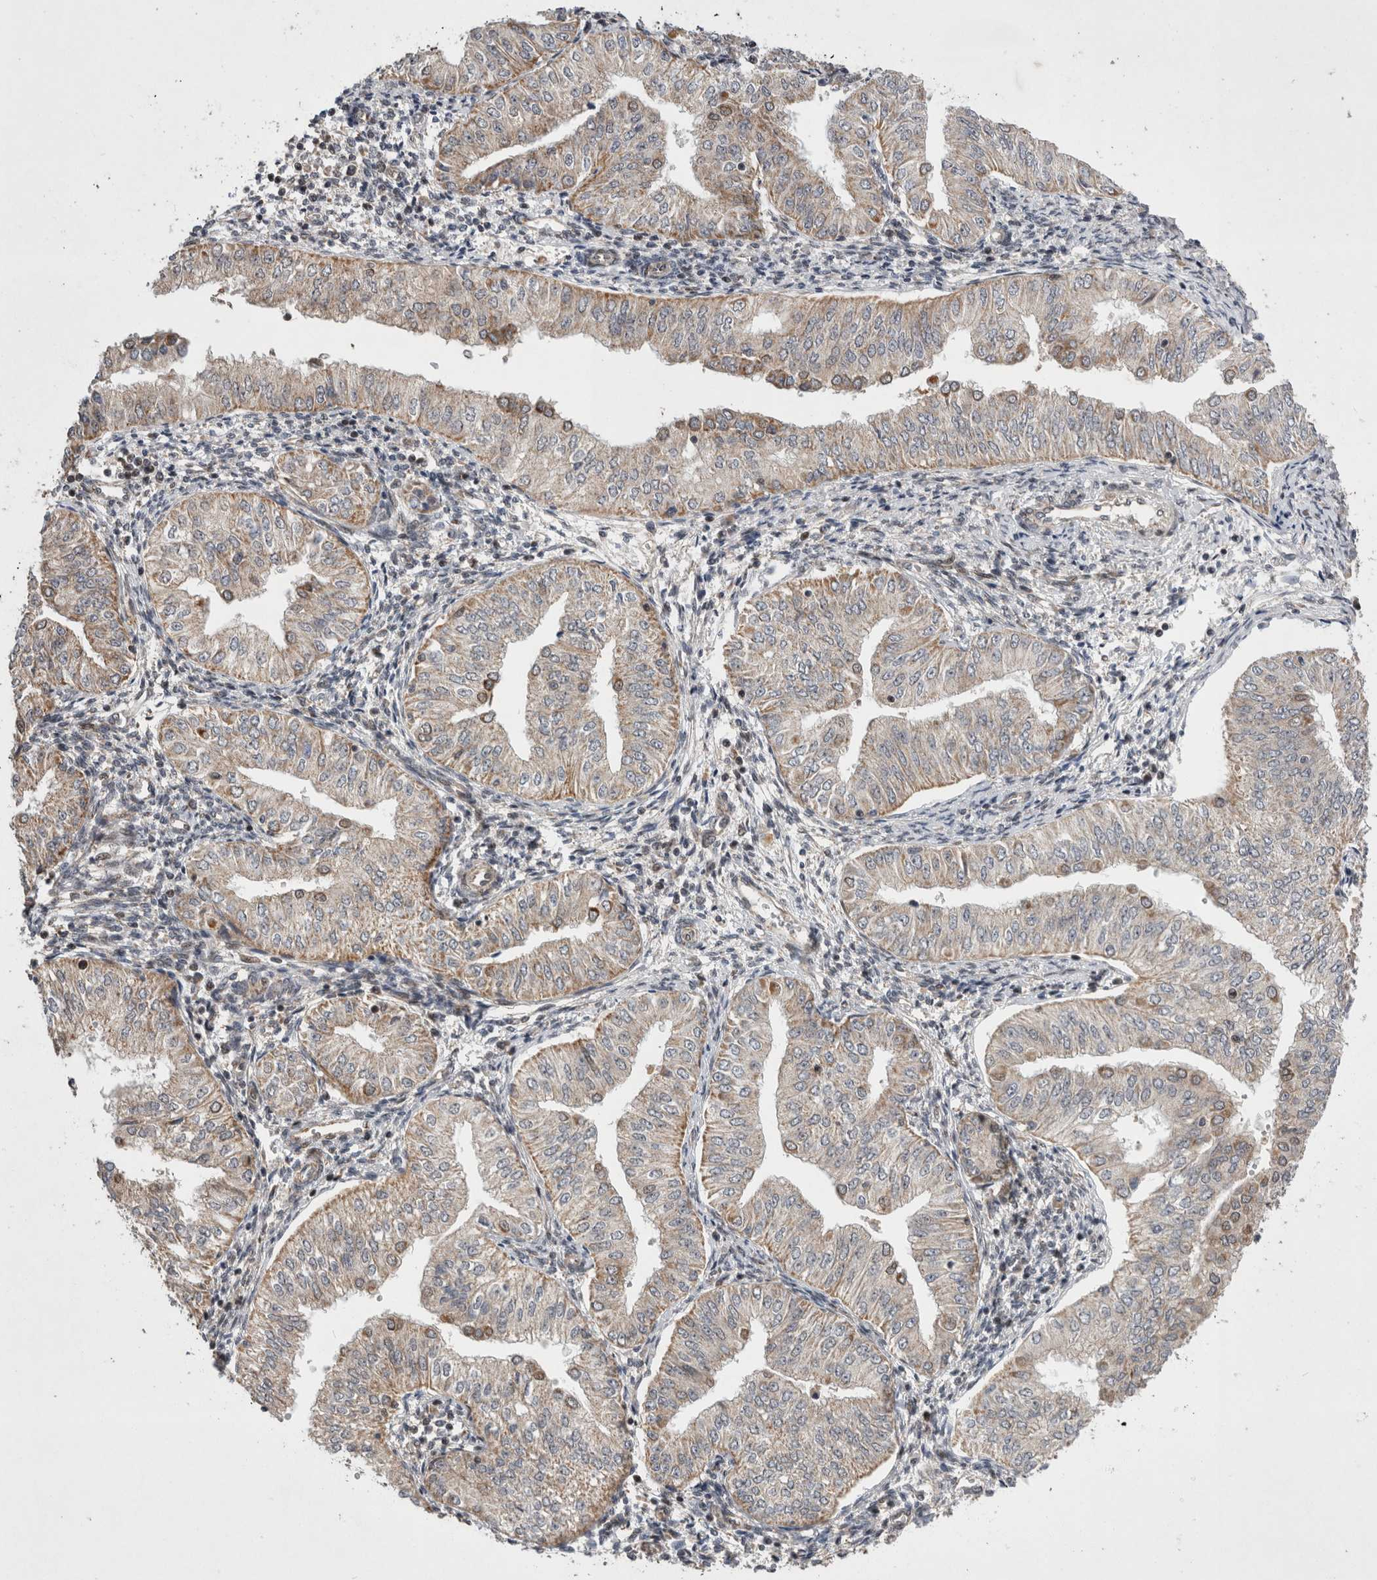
{"staining": {"intensity": "moderate", "quantity": "<25%", "location": "cytoplasmic/membranous"}, "tissue": "endometrial cancer", "cell_type": "Tumor cells", "image_type": "cancer", "snomed": [{"axis": "morphology", "description": "Normal tissue, NOS"}, {"axis": "morphology", "description": "Adenocarcinoma, NOS"}, {"axis": "topography", "description": "Endometrium"}], "caption": "Immunohistochemistry (DAB) staining of adenocarcinoma (endometrial) displays moderate cytoplasmic/membranous protein expression in about <25% of tumor cells.", "gene": "MRPL37", "patient": {"sex": "female", "age": 53}}